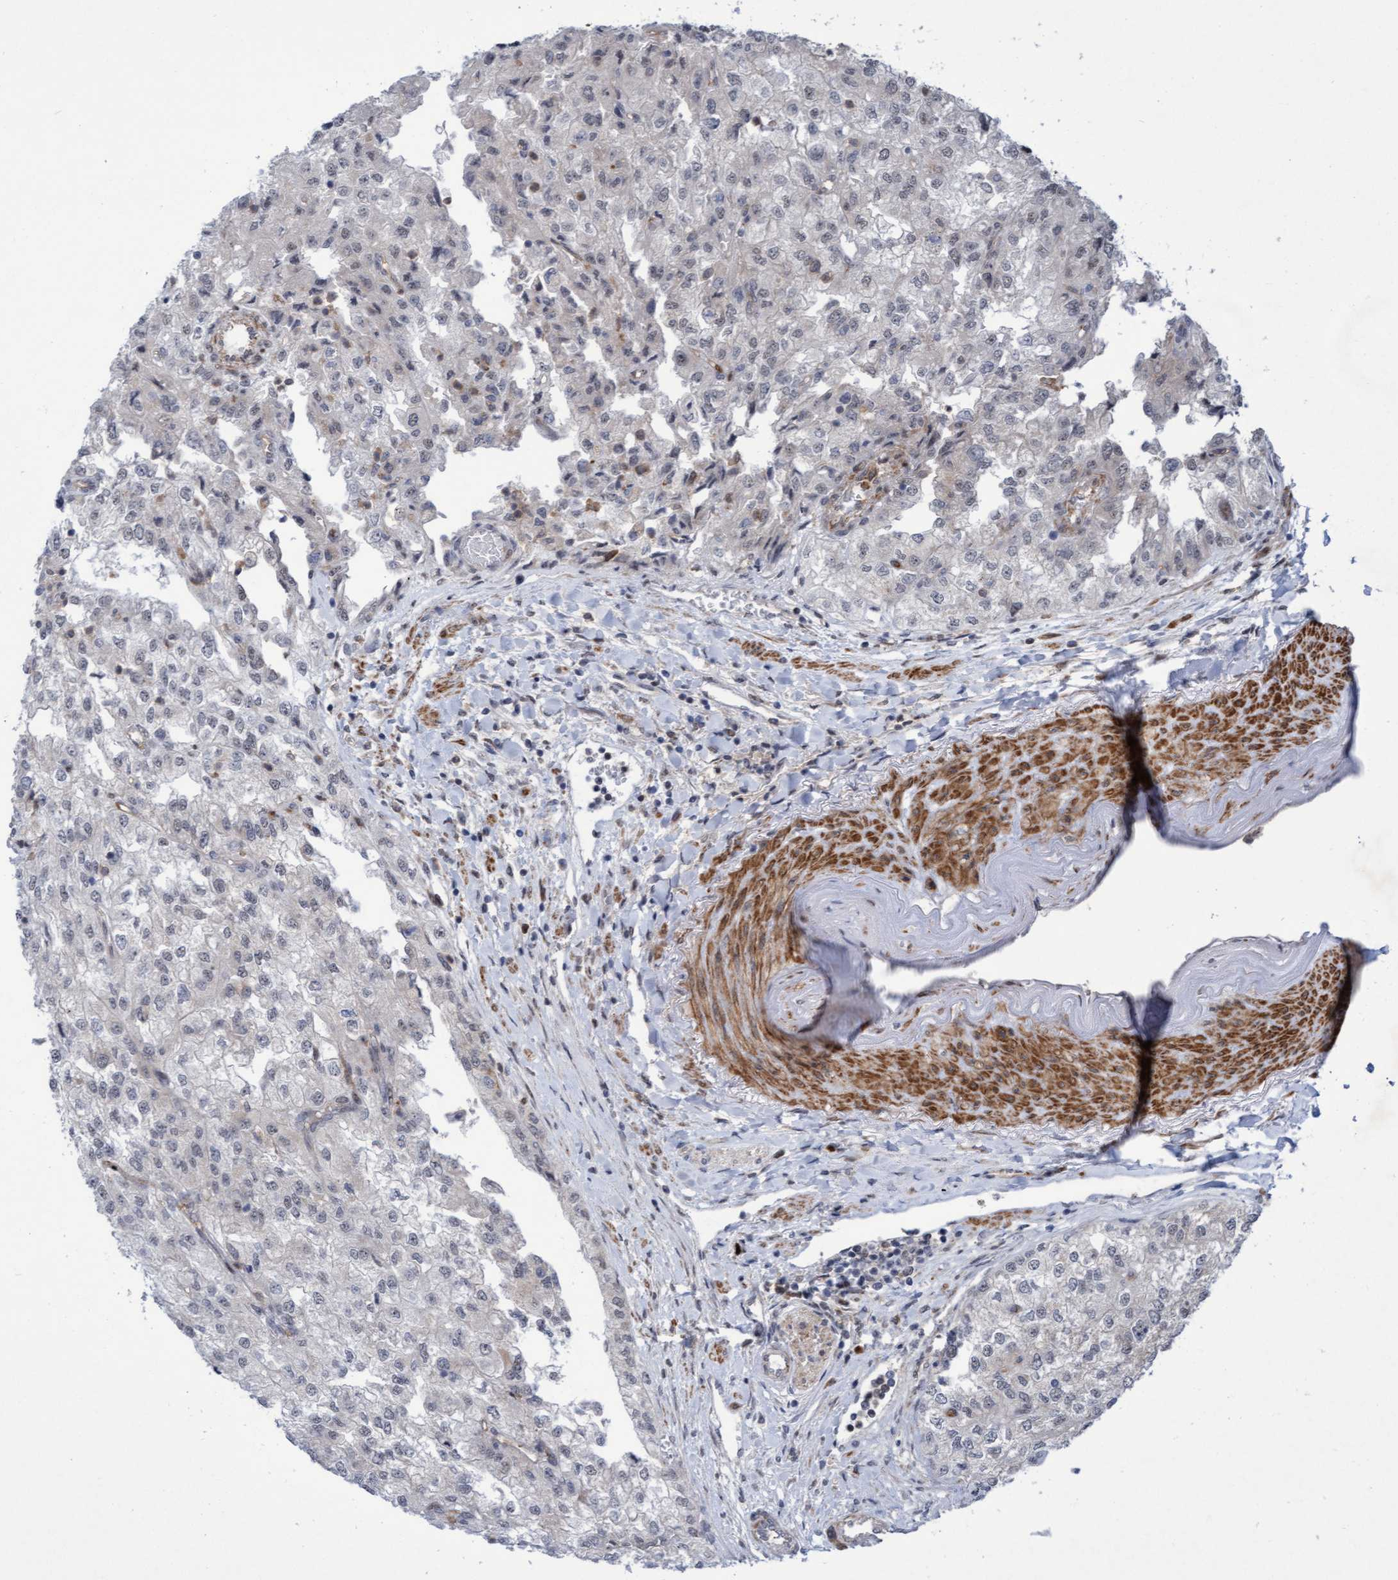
{"staining": {"intensity": "negative", "quantity": "none", "location": "none"}, "tissue": "renal cancer", "cell_type": "Tumor cells", "image_type": "cancer", "snomed": [{"axis": "morphology", "description": "Adenocarcinoma, NOS"}, {"axis": "topography", "description": "Kidney"}], "caption": "Immunohistochemistry (IHC) of renal adenocarcinoma reveals no positivity in tumor cells. (DAB immunohistochemistry visualized using brightfield microscopy, high magnification).", "gene": "RAP1GAP2", "patient": {"sex": "female", "age": 54}}